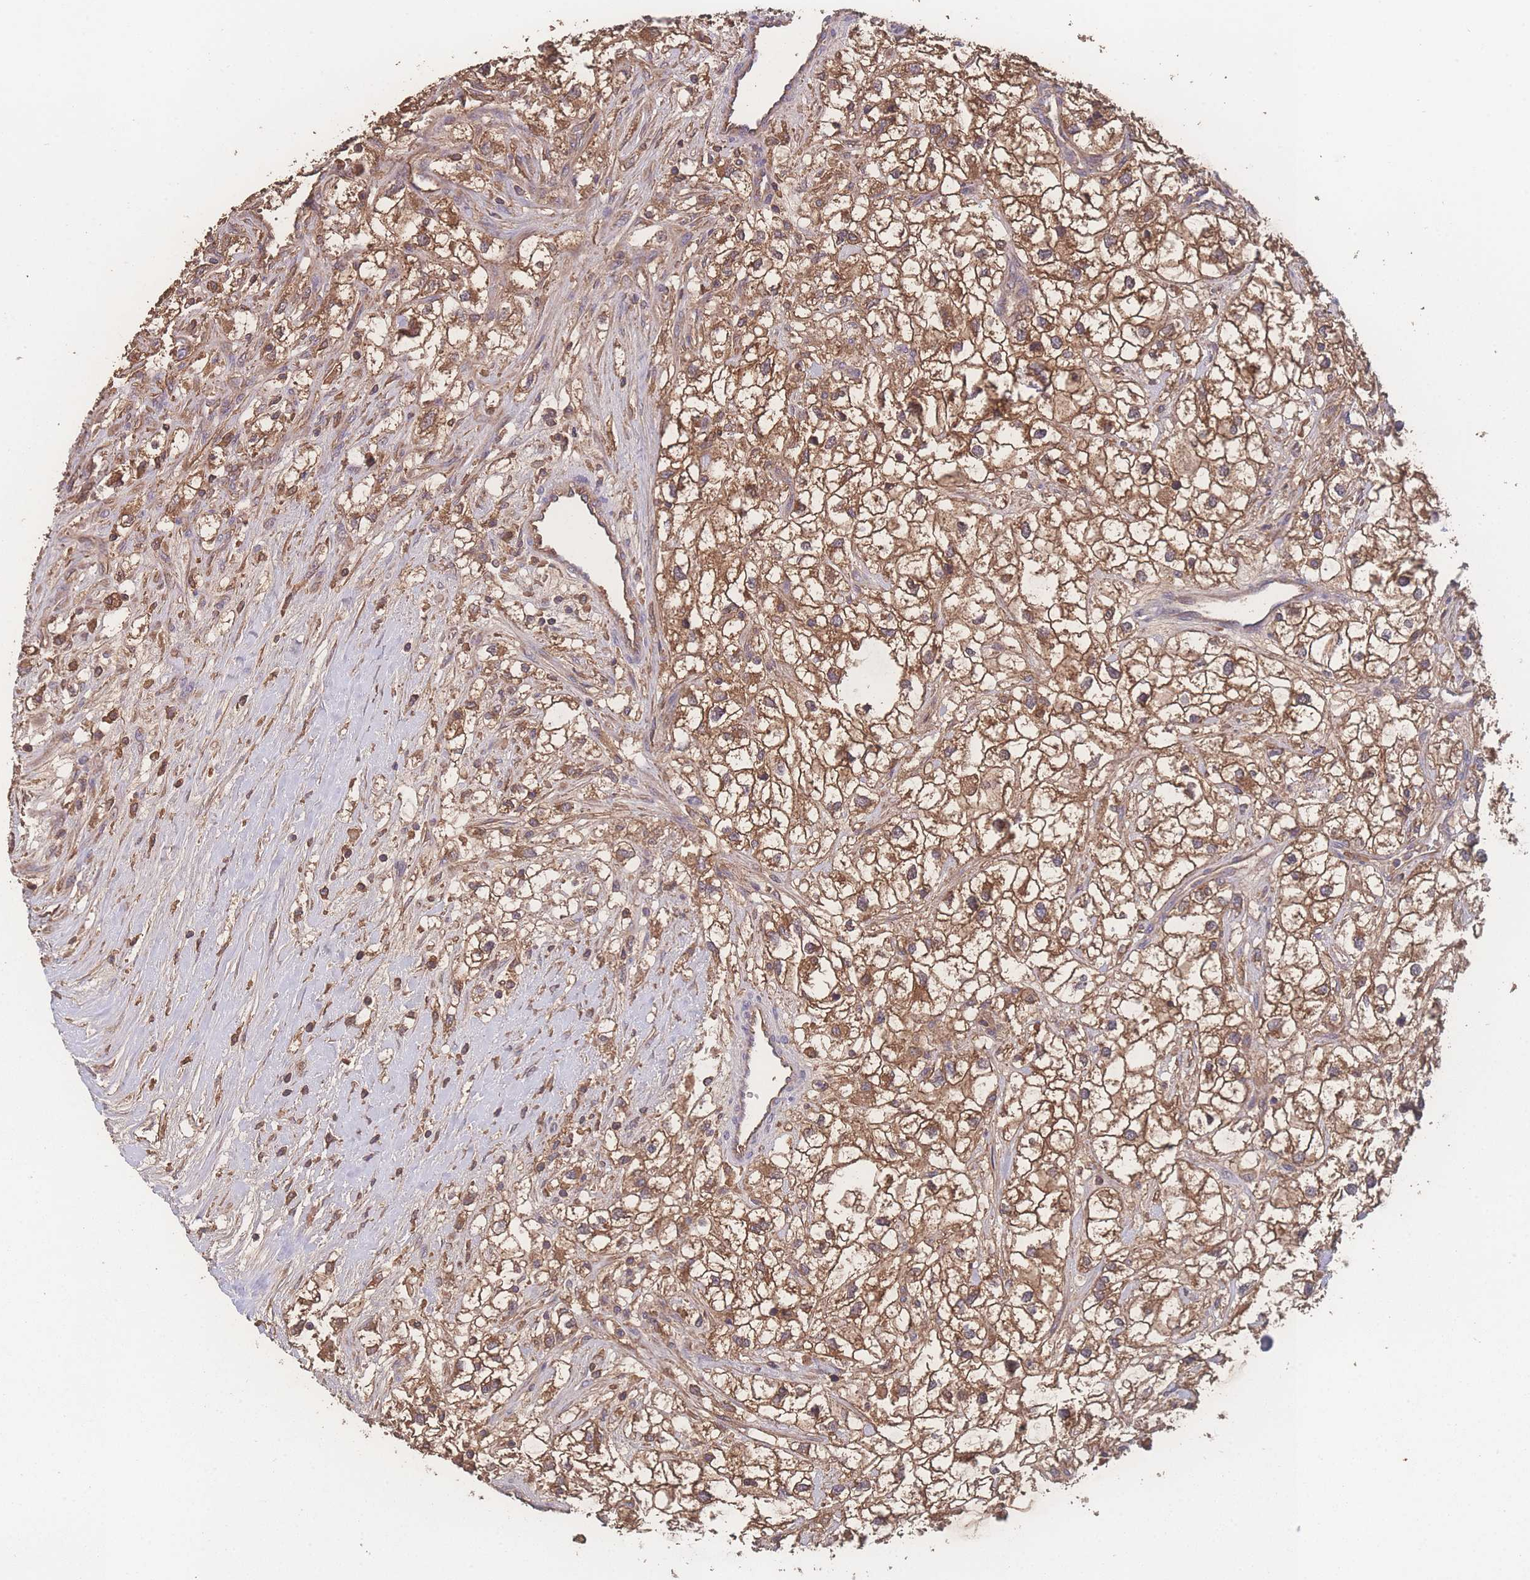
{"staining": {"intensity": "moderate", "quantity": ">75%", "location": "cytoplasmic/membranous"}, "tissue": "renal cancer", "cell_type": "Tumor cells", "image_type": "cancer", "snomed": [{"axis": "morphology", "description": "Adenocarcinoma, NOS"}, {"axis": "topography", "description": "Kidney"}], "caption": "The histopathology image demonstrates immunohistochemical staining of adenocarcinoma (renal). There is moderate cytoplasmic/membranous expression is present in approximately >75% of tumor cells.", "gene": "ATXN10", "patient": {"sex": "male", "age": 59}}